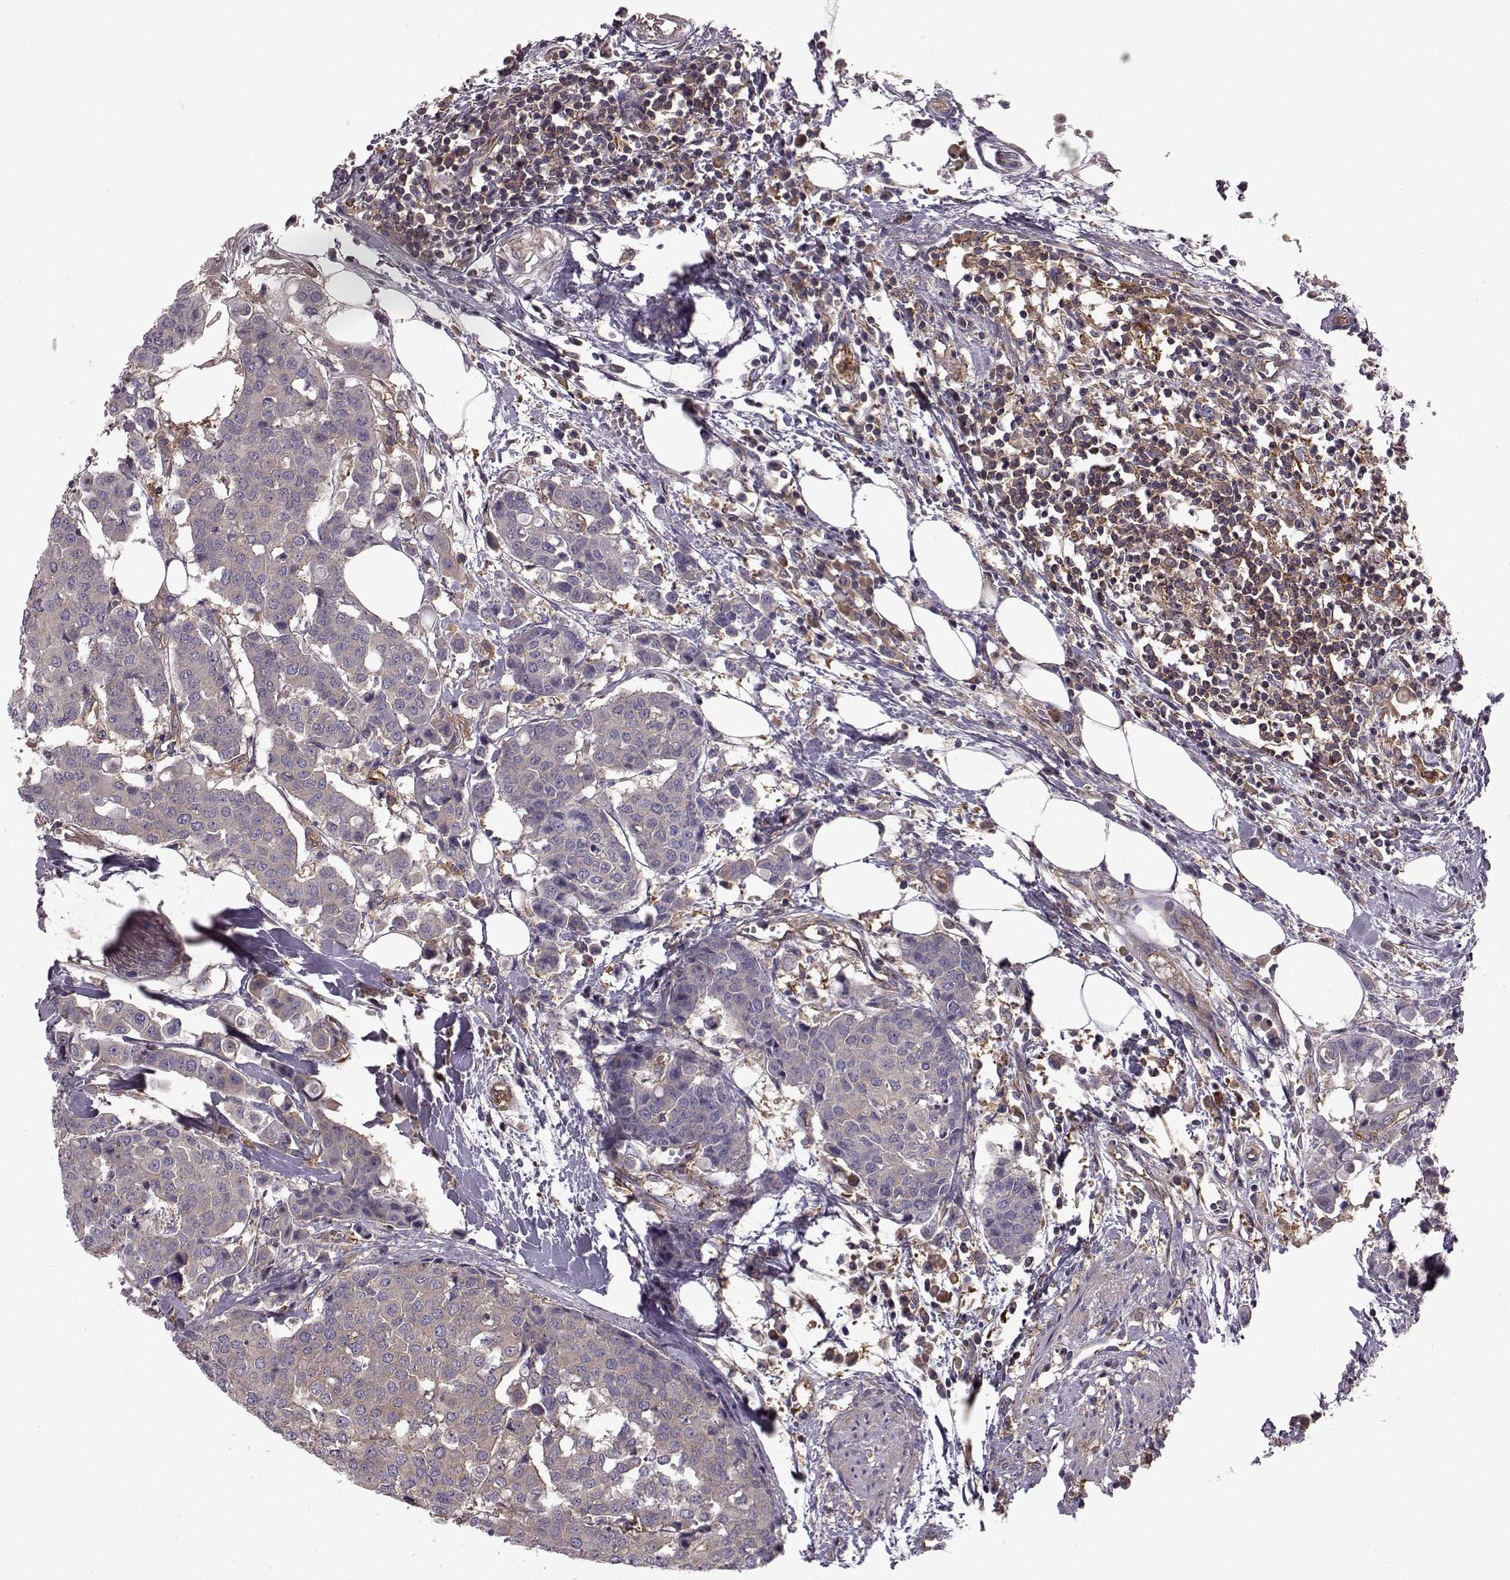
{"staining": {"intensity": "negative", "quantity": "none", "location": "none"}, "tissue": "carcinoid", "cell_type": "Tumor cells", "image_type": "cancer", "snomed": [{"axis": "morphology", "description": "Carcinoid, malignant, NOS"}, {"axis": "topography", "description": "Colon"}], "caption": "An immunohistochemistry photomicrograph of malignant carcinoid is shown. There is no staining in tumor cells of malignant carcinoid.", "gene": "RABGAP1", "patient": {"sex": "male", "age": 81}}